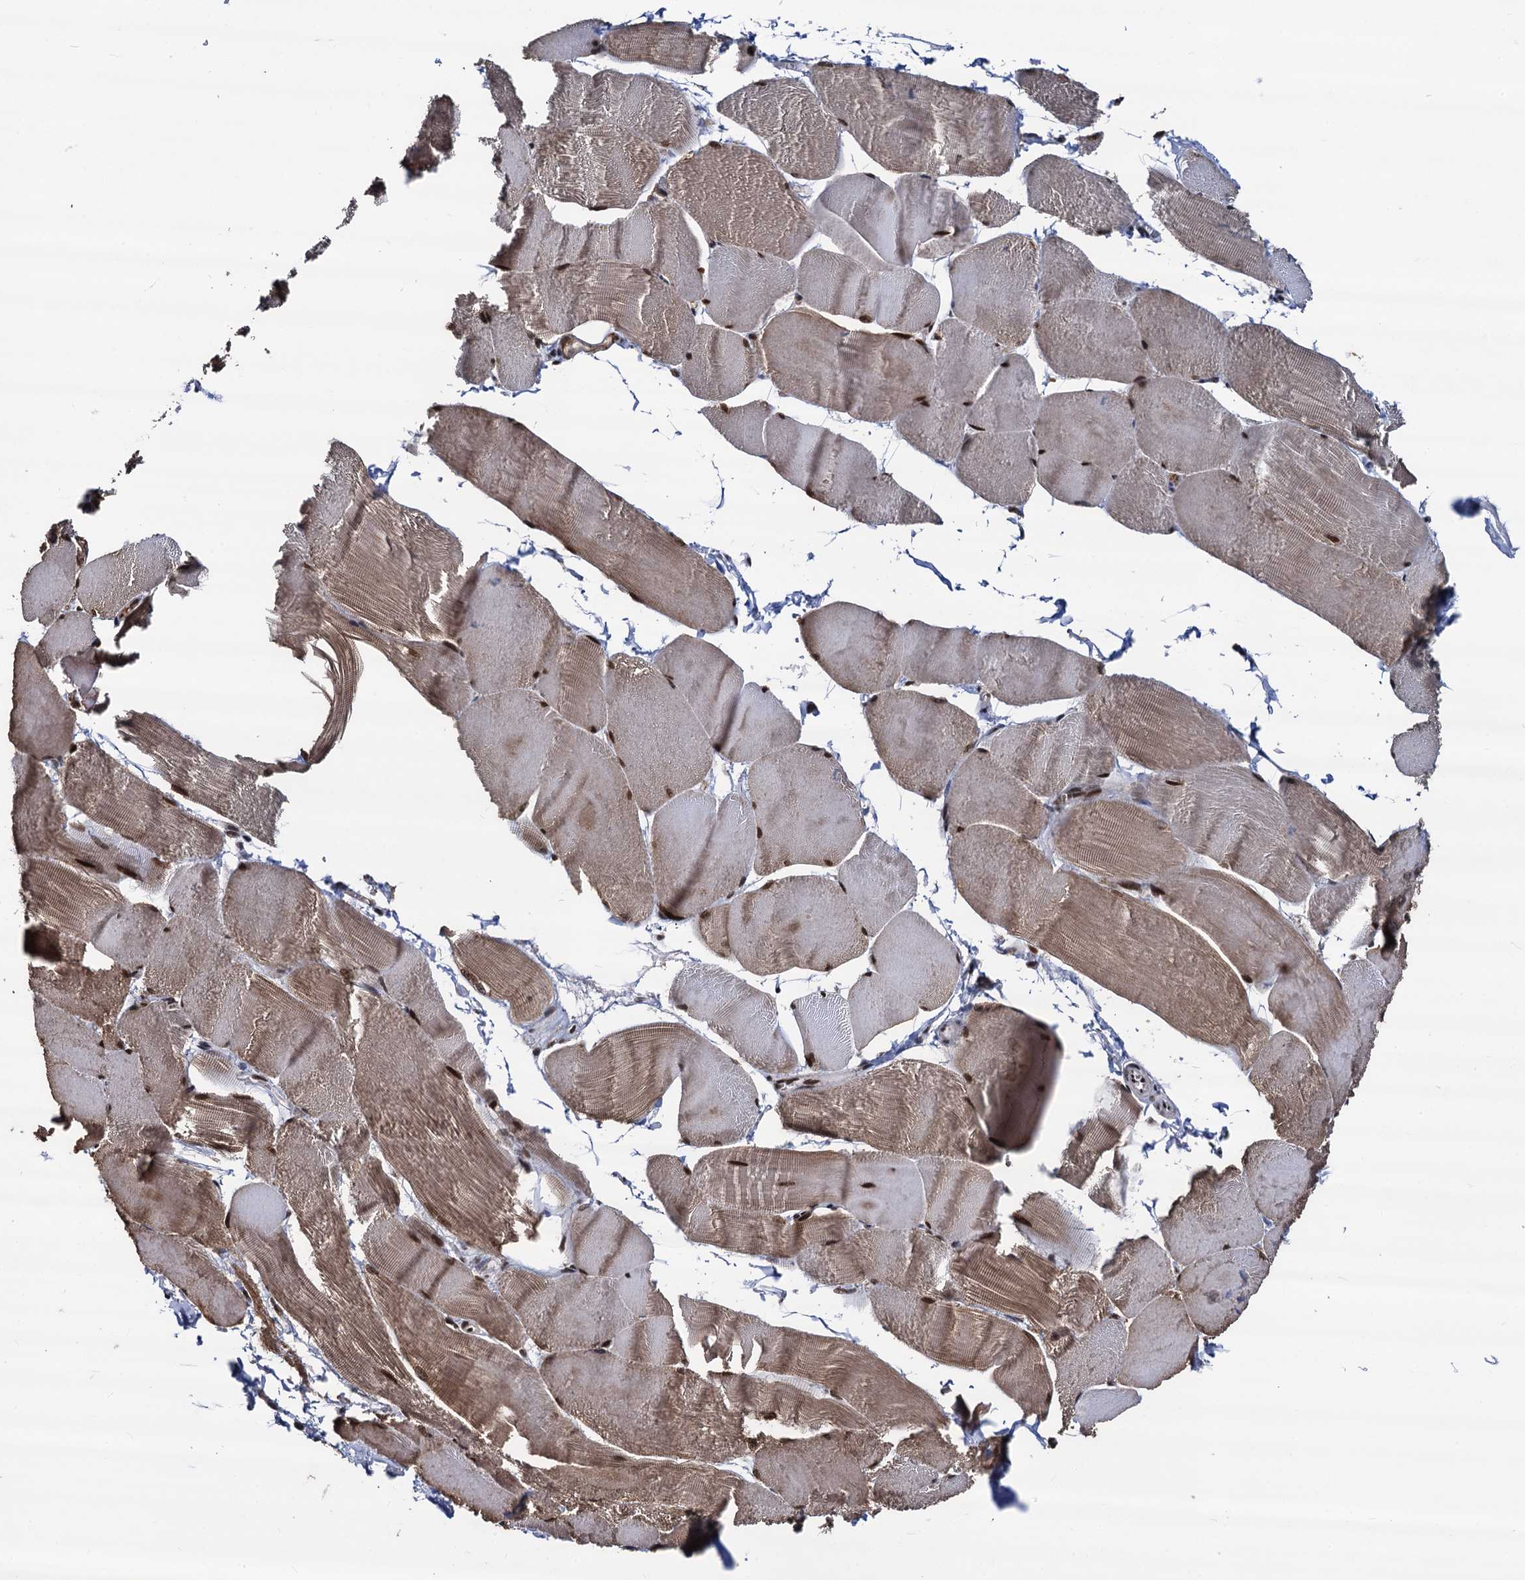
{"staining": {"intensity": "strong", "quantity": ">75%", "location": "cytoplasmic/membranous,nuclear"}, "tissue": "skeletal muscle", "cell_type": "Myocytes", "image_type": "normal", "snomed": [{"axis": "morphology", "description": "Normal tissue, NOS"}, {"axis": "morphology", "description": "Basal cell carcinoma"}, {"axis": "topography", "description": "Skeletal muscle"}], "caption": "A brown stain highlights strong cytoplasmic/membranous,nuclear expression of a protein in myocytes of benign human skeletal muscle. (brown staining indicates protein expression, while blue staining denotes nuclei).", "gene": "GALNT11", "patient": {"sex": "female", "age": 64}}